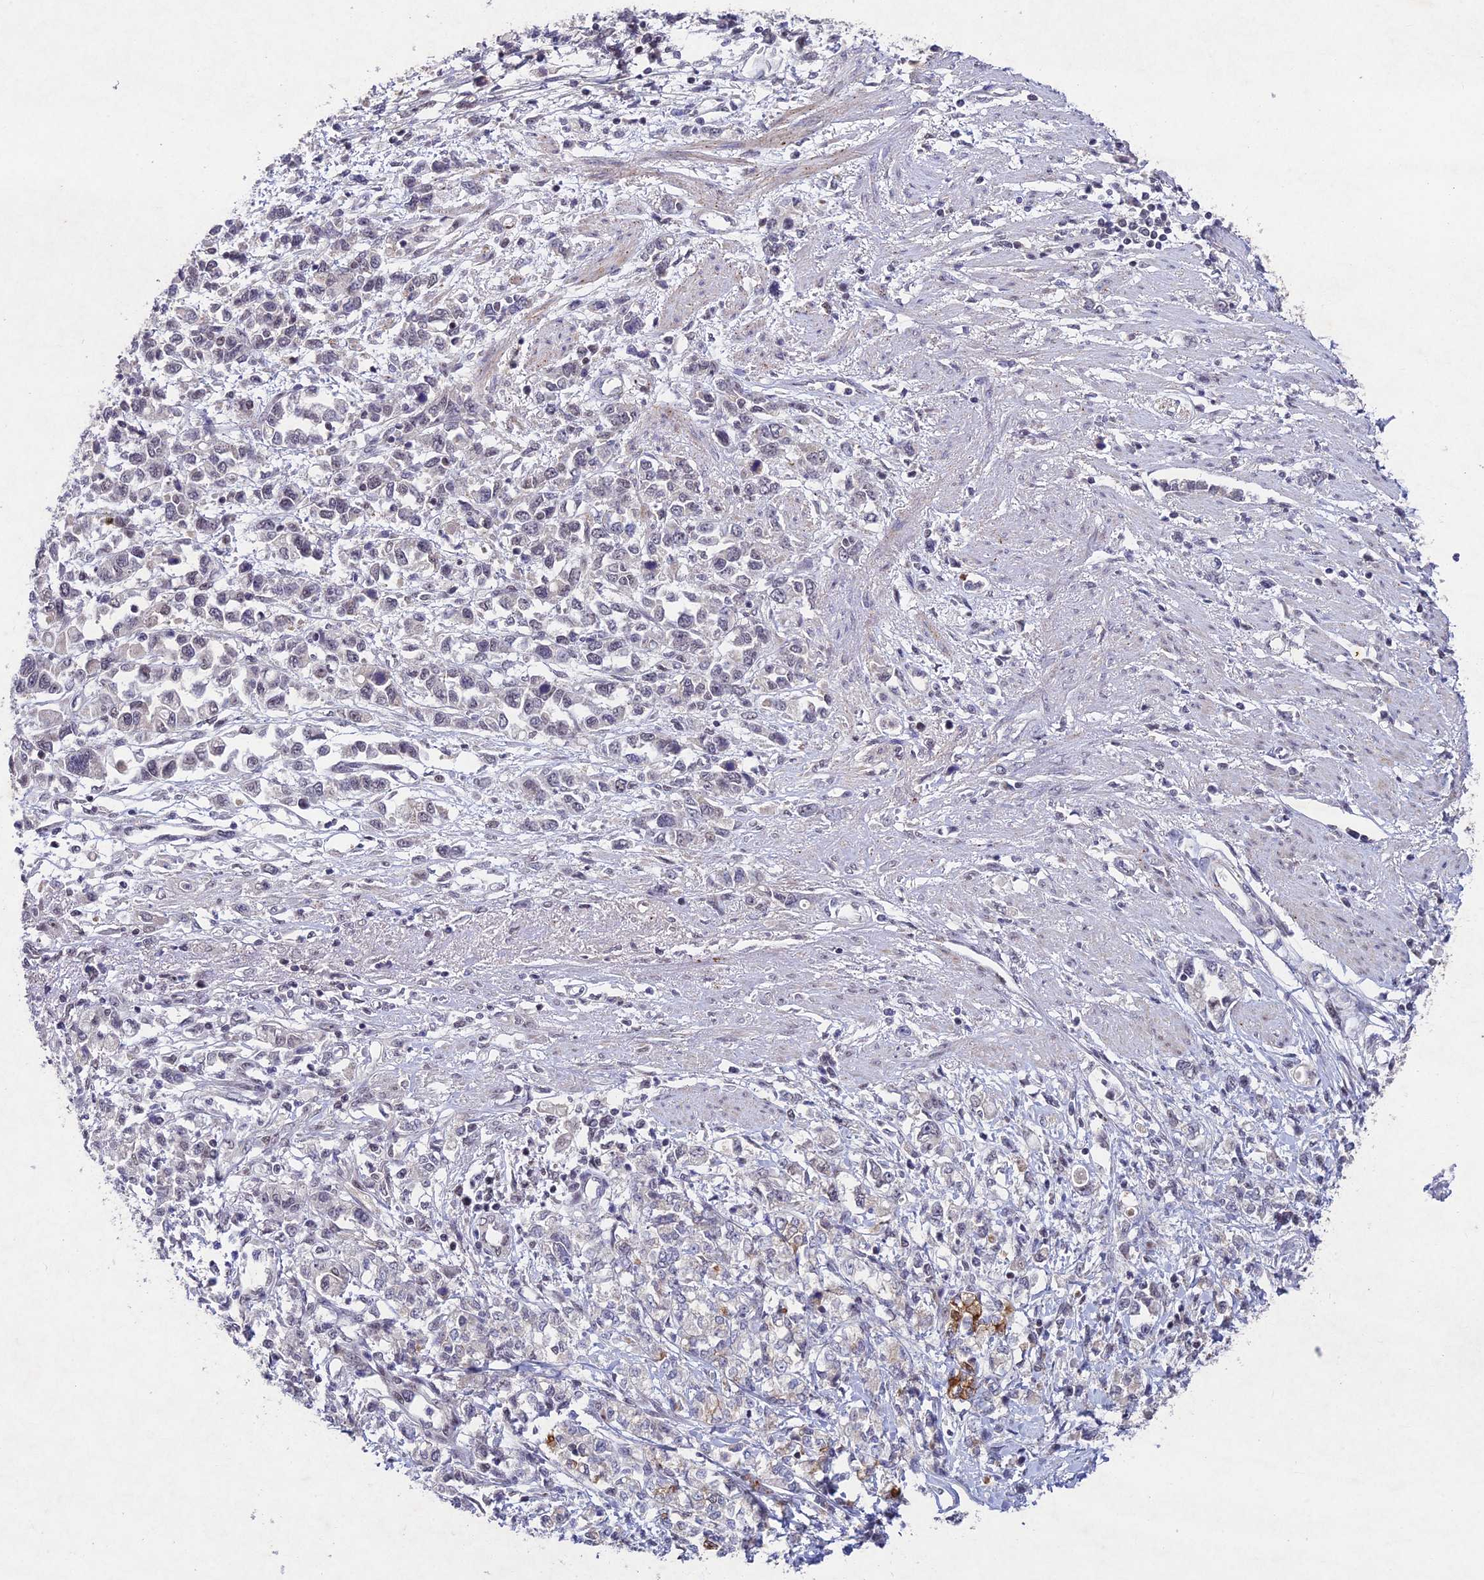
{"staining": {"intensity": "negative", "quantity": "none", "location": "none"}, "tissue": "stomach cancer", "cell_type": "Tumor cells", "image_type": "cancer", "snomed": [{"axis": "morphology", "description": "Adenocarcinoma, NOS"}, {"axis": "topography", "description": "Stomach"}], "caption": "IHC of human stomach cancer reveals no staining in tumor cells.", "gene": "RAVER1", "patient": {"sex": "female", "age": 76}}